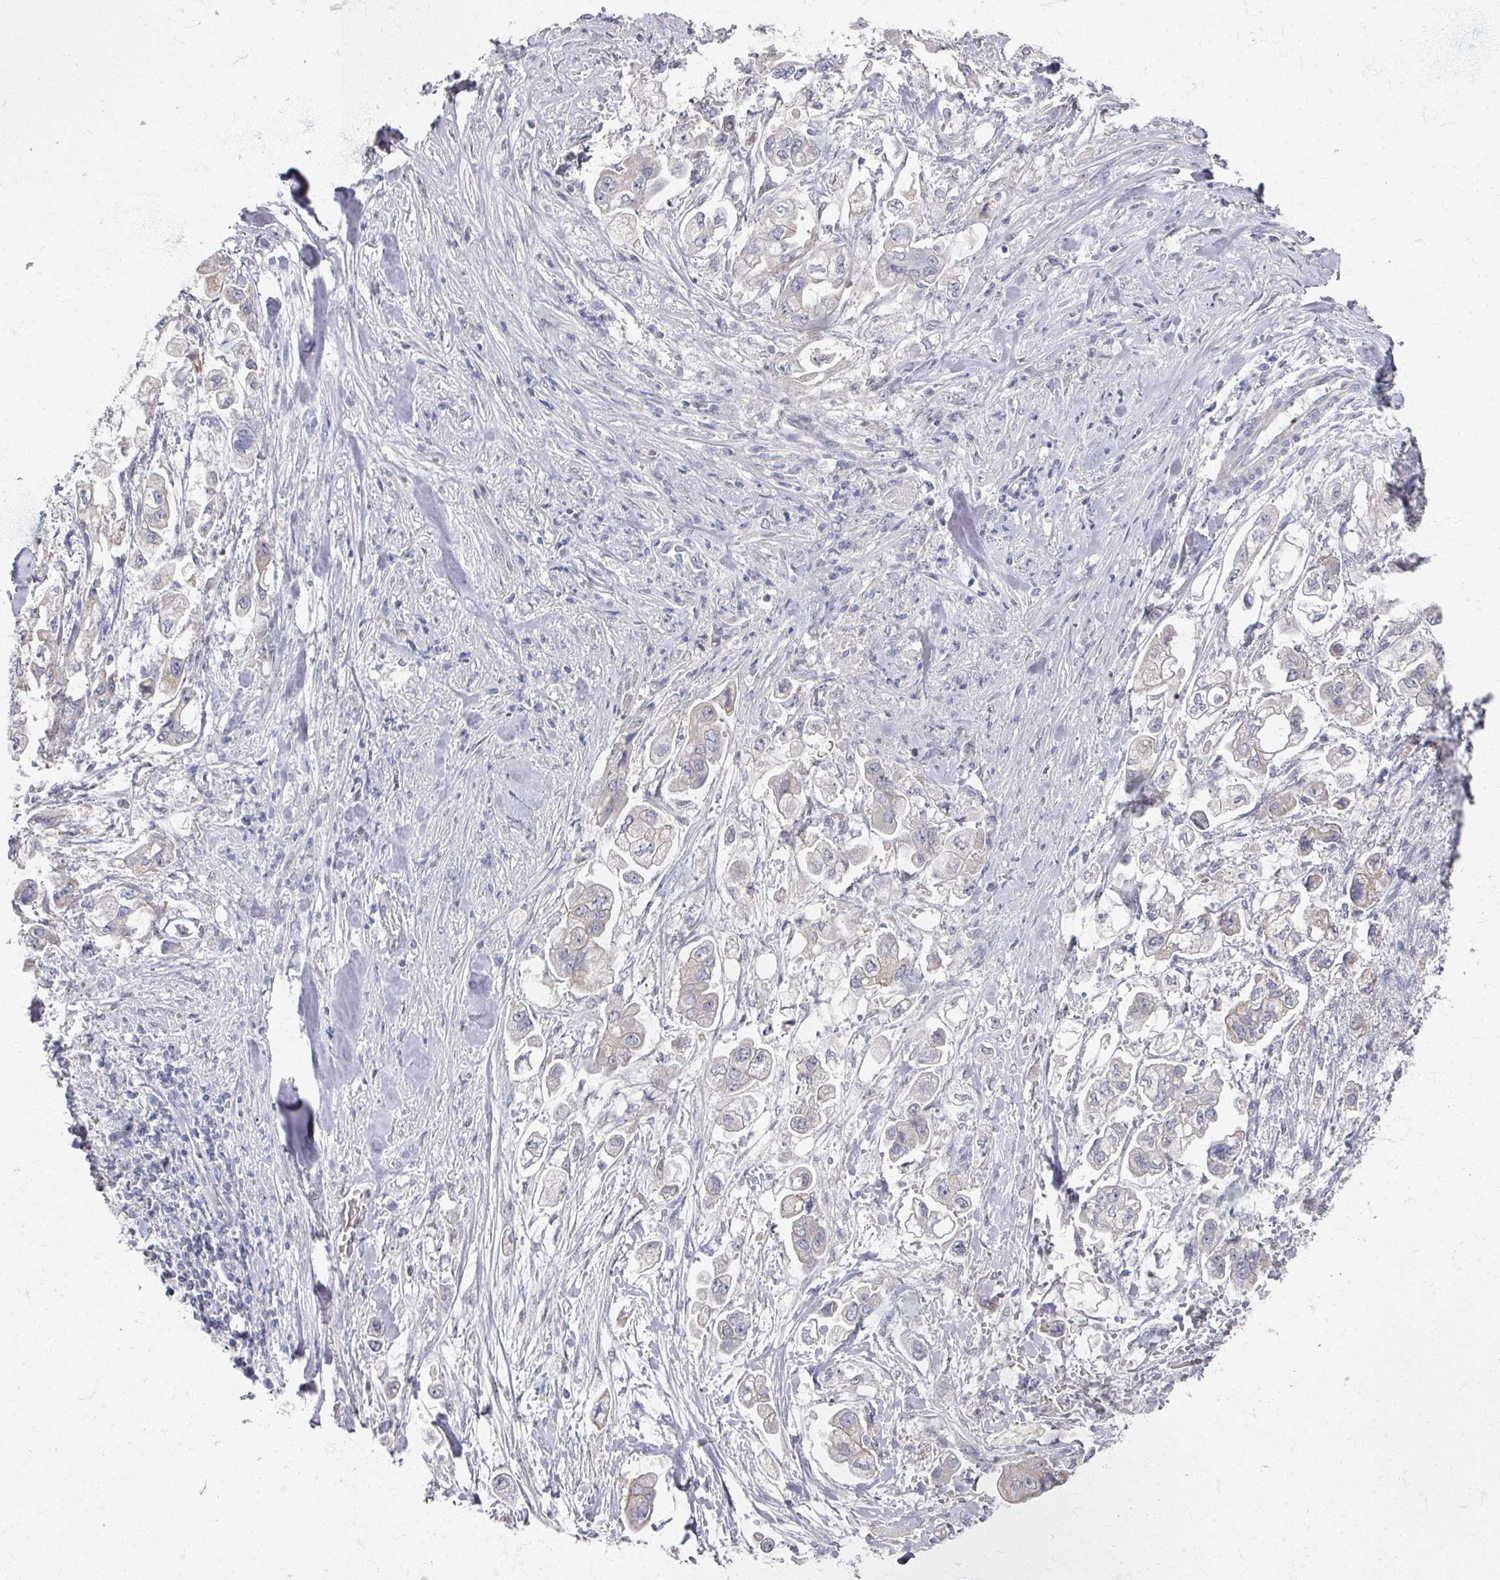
{"staining": {"intensity": "negative", "quantity": "none", "location": "none"}, "tissue": "stomach cancer", "cell_type": "Tumor cells", "image_type": "cancer", "snomed": [{"axis": "morphology", "description": "Adenocarcinoma, NOS"}, {"axis": "topography", "description": "Stomach"}], "caption": "Tumor cells show no significant protein expression in adenocarcinoma (stomach). Nuclei are stained in blue.", "gene": "TTYH3", "patient": {"sex": "male", "age": 62}}